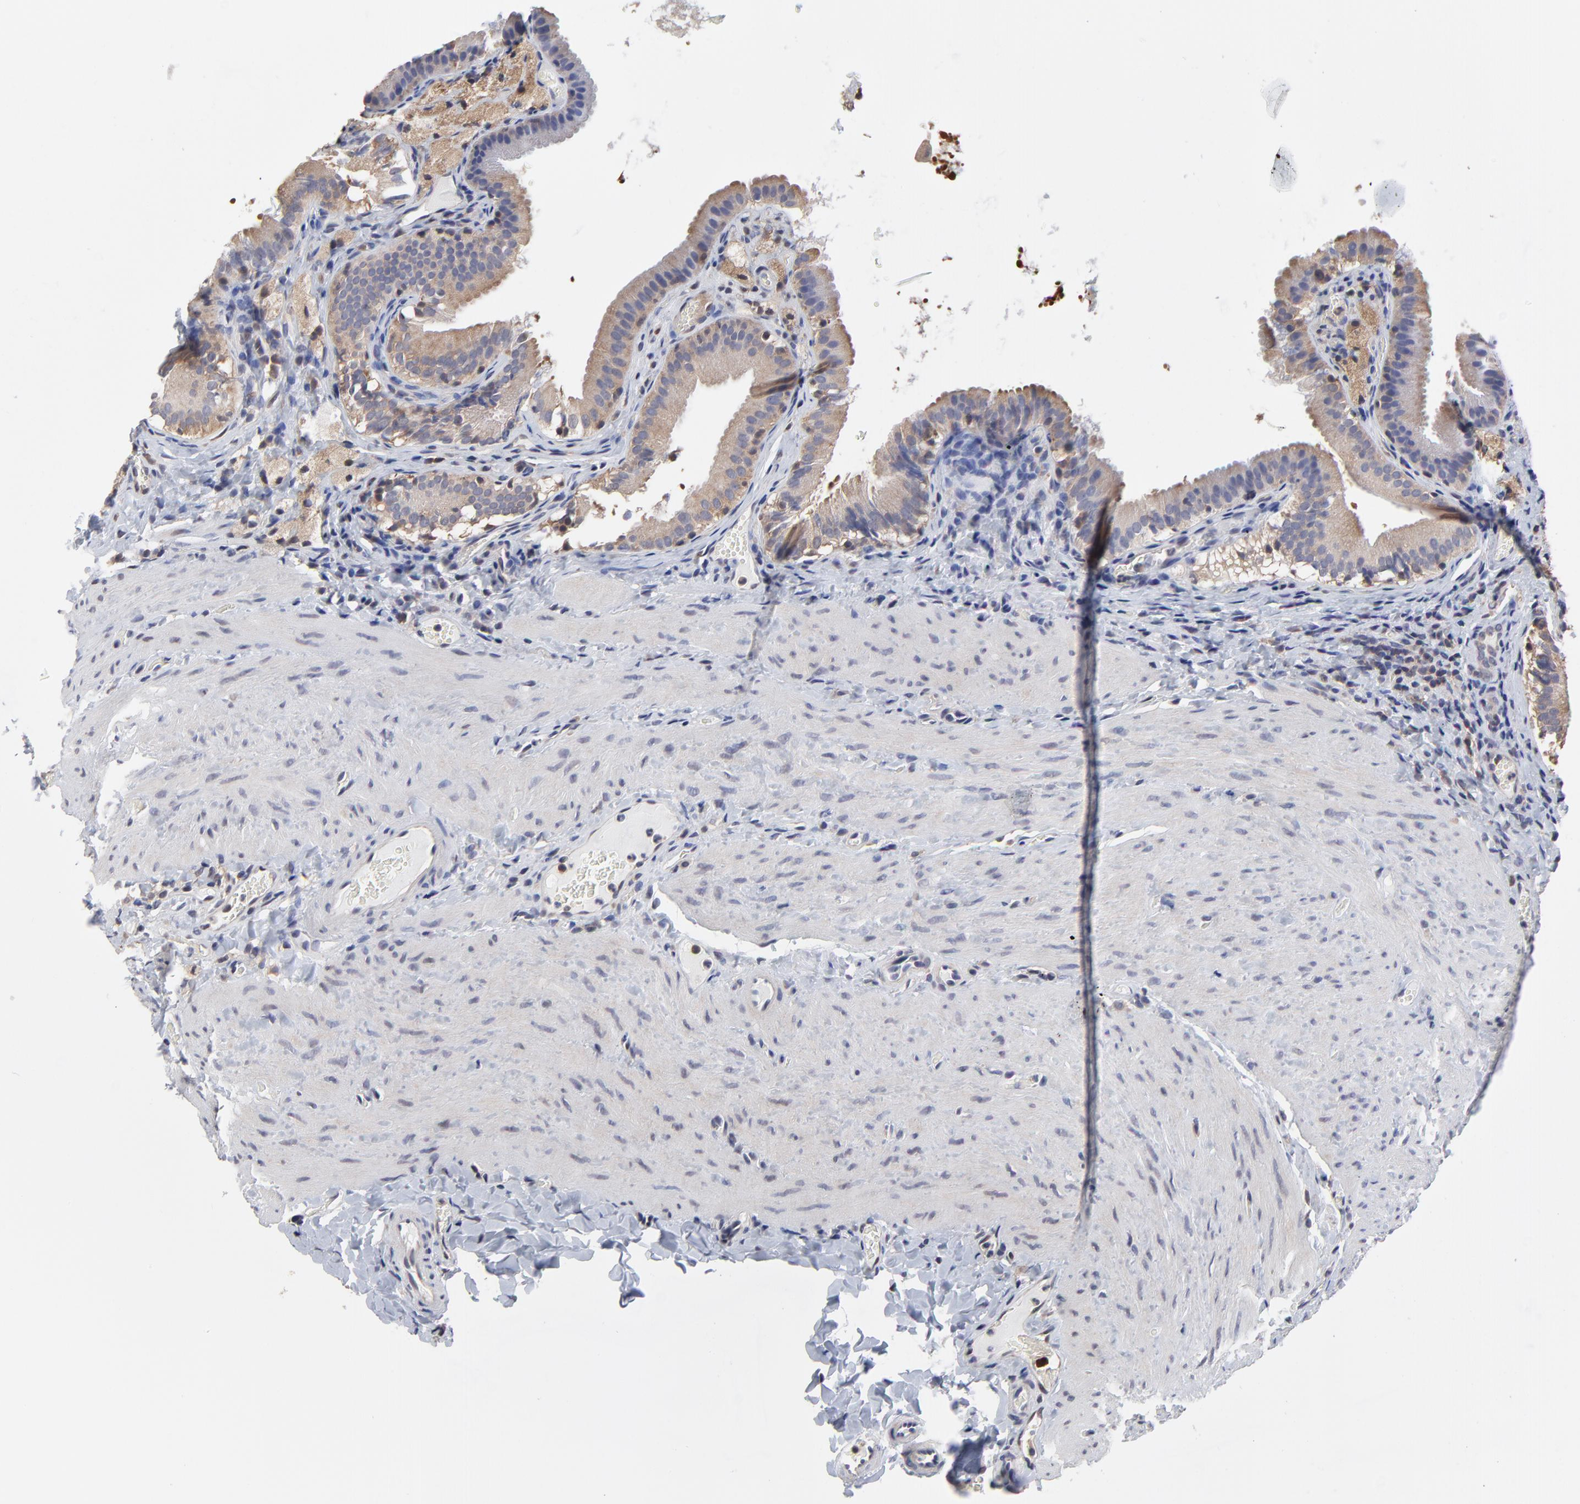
{"staining": {"intensity": "moderate", "quantity": ">75%", "location": "cytoplasmic/membranous"}, "tissue": "gallbladder", "cell_type": "Glandular cells", "image_type": "normal", "snomed": [{"axis": "morphology", "description": "Normal tissue, NOS"}, {"axis": "topography", "description": "Gallbladder"}], "caption": "A micrograph of gallbladder stained for a protein demonstrates moderate cytoplasmic/membranous brown staining in glandular cells. The staining was performed using DAB (3,3'-diaminobenzidine), with brown indicating positive protein expression. Nuclei are stained blue with hematoxylin.", "gene": "CCT2", "patient": {"sex": "female", "age": 24}}